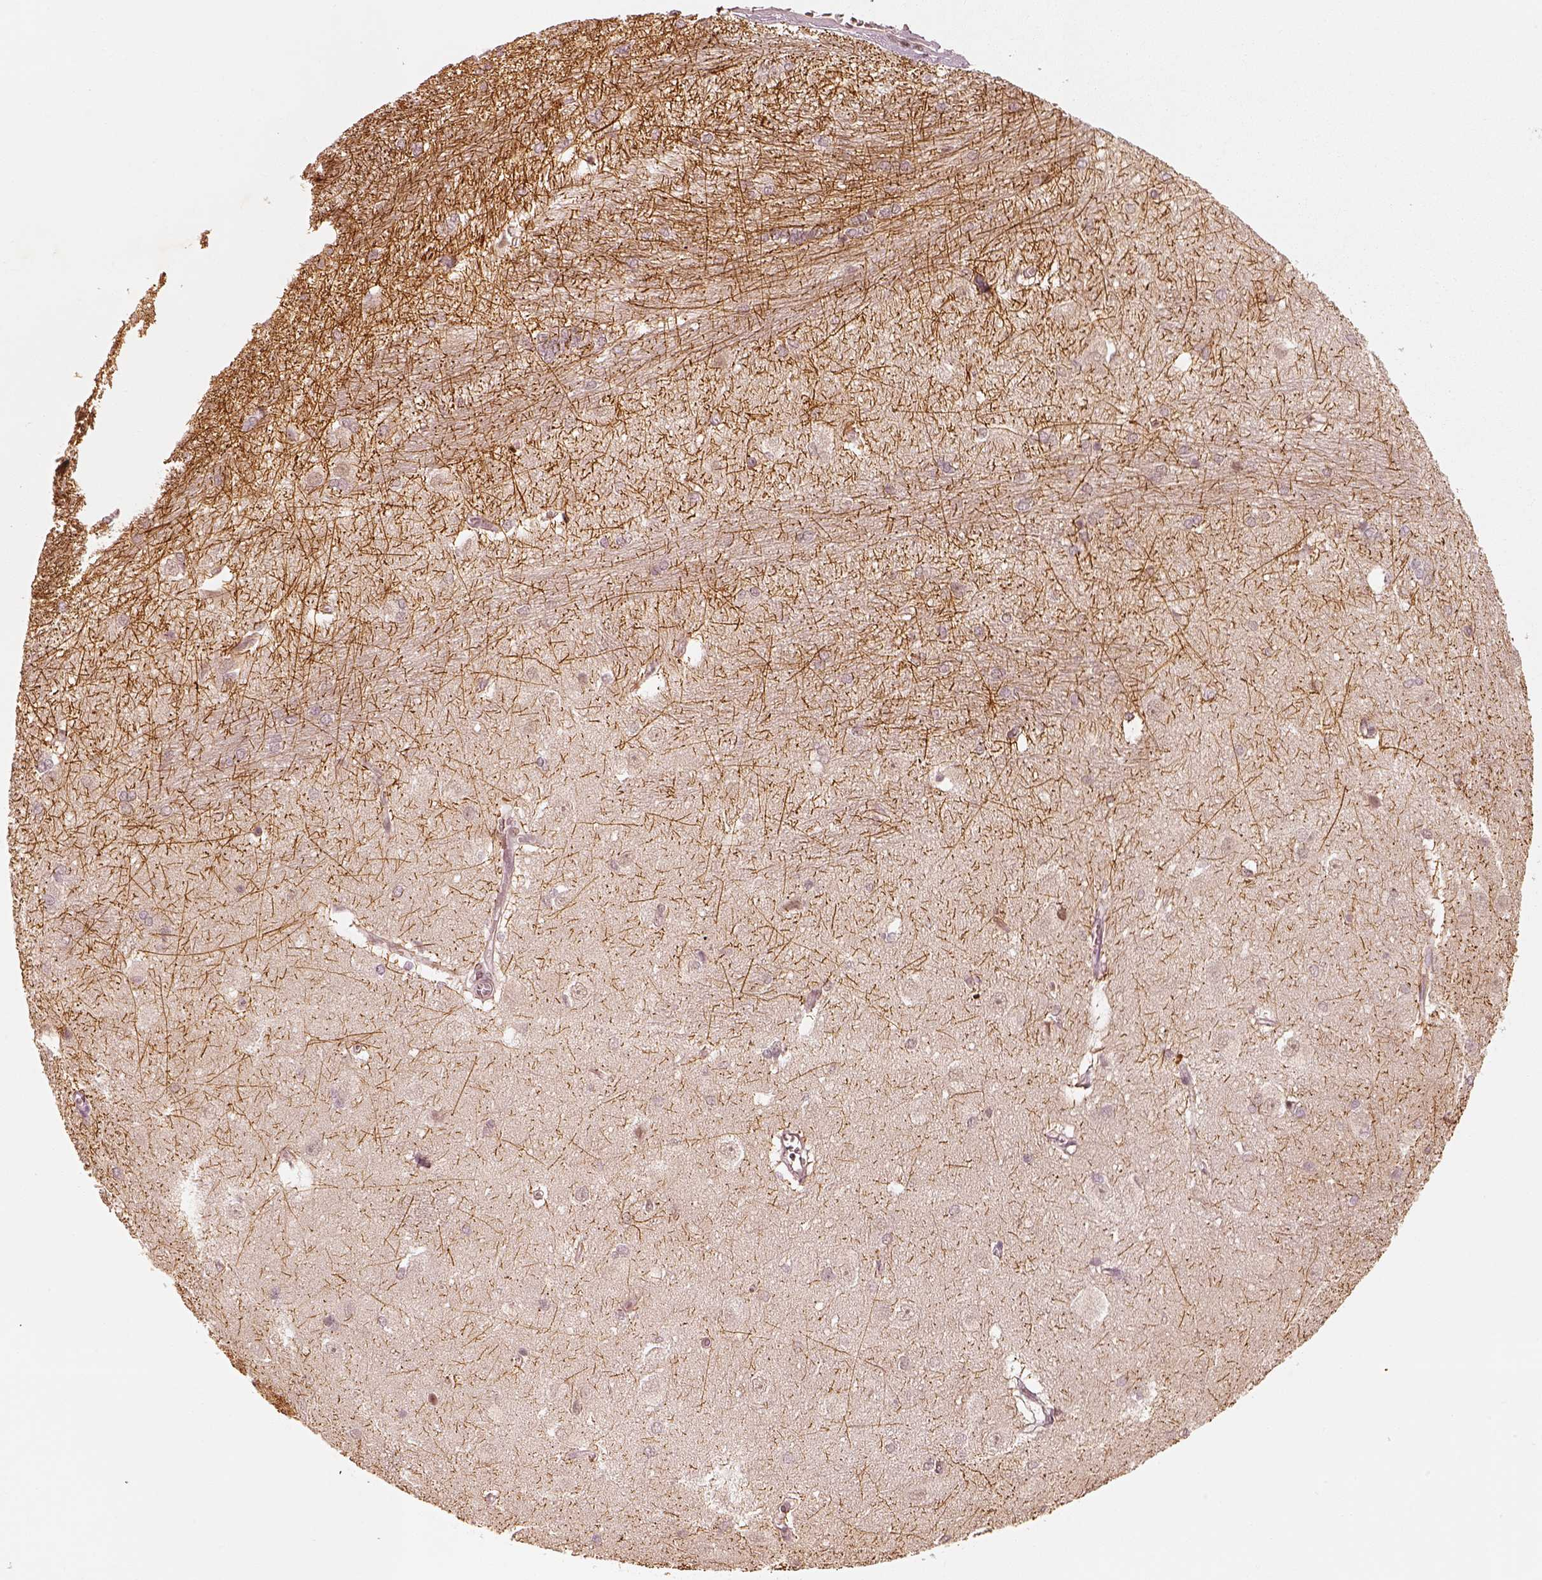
{"staining": {"intensity": "negative", "quantity": "none", "location": "none"}, "tissue": "hippocampus", "cell_type": "Glial cells", "image_type": "normal", "snomed": [{"axis": "morphology", "description": "Normal tissue, NOS"}, {"axis": "topography", "description": "Cerebral cortex"}, {"axis": "topography", "description": "Hippocampus"}], "caption": "Immunohistochemistry of unremarkable human hippocampus demonstrates no expression in glial cells. (DAB immunohistochemistry, high magnification).", "gene": "GMEB2", "patient": {"sex": "female", "age": 19}}